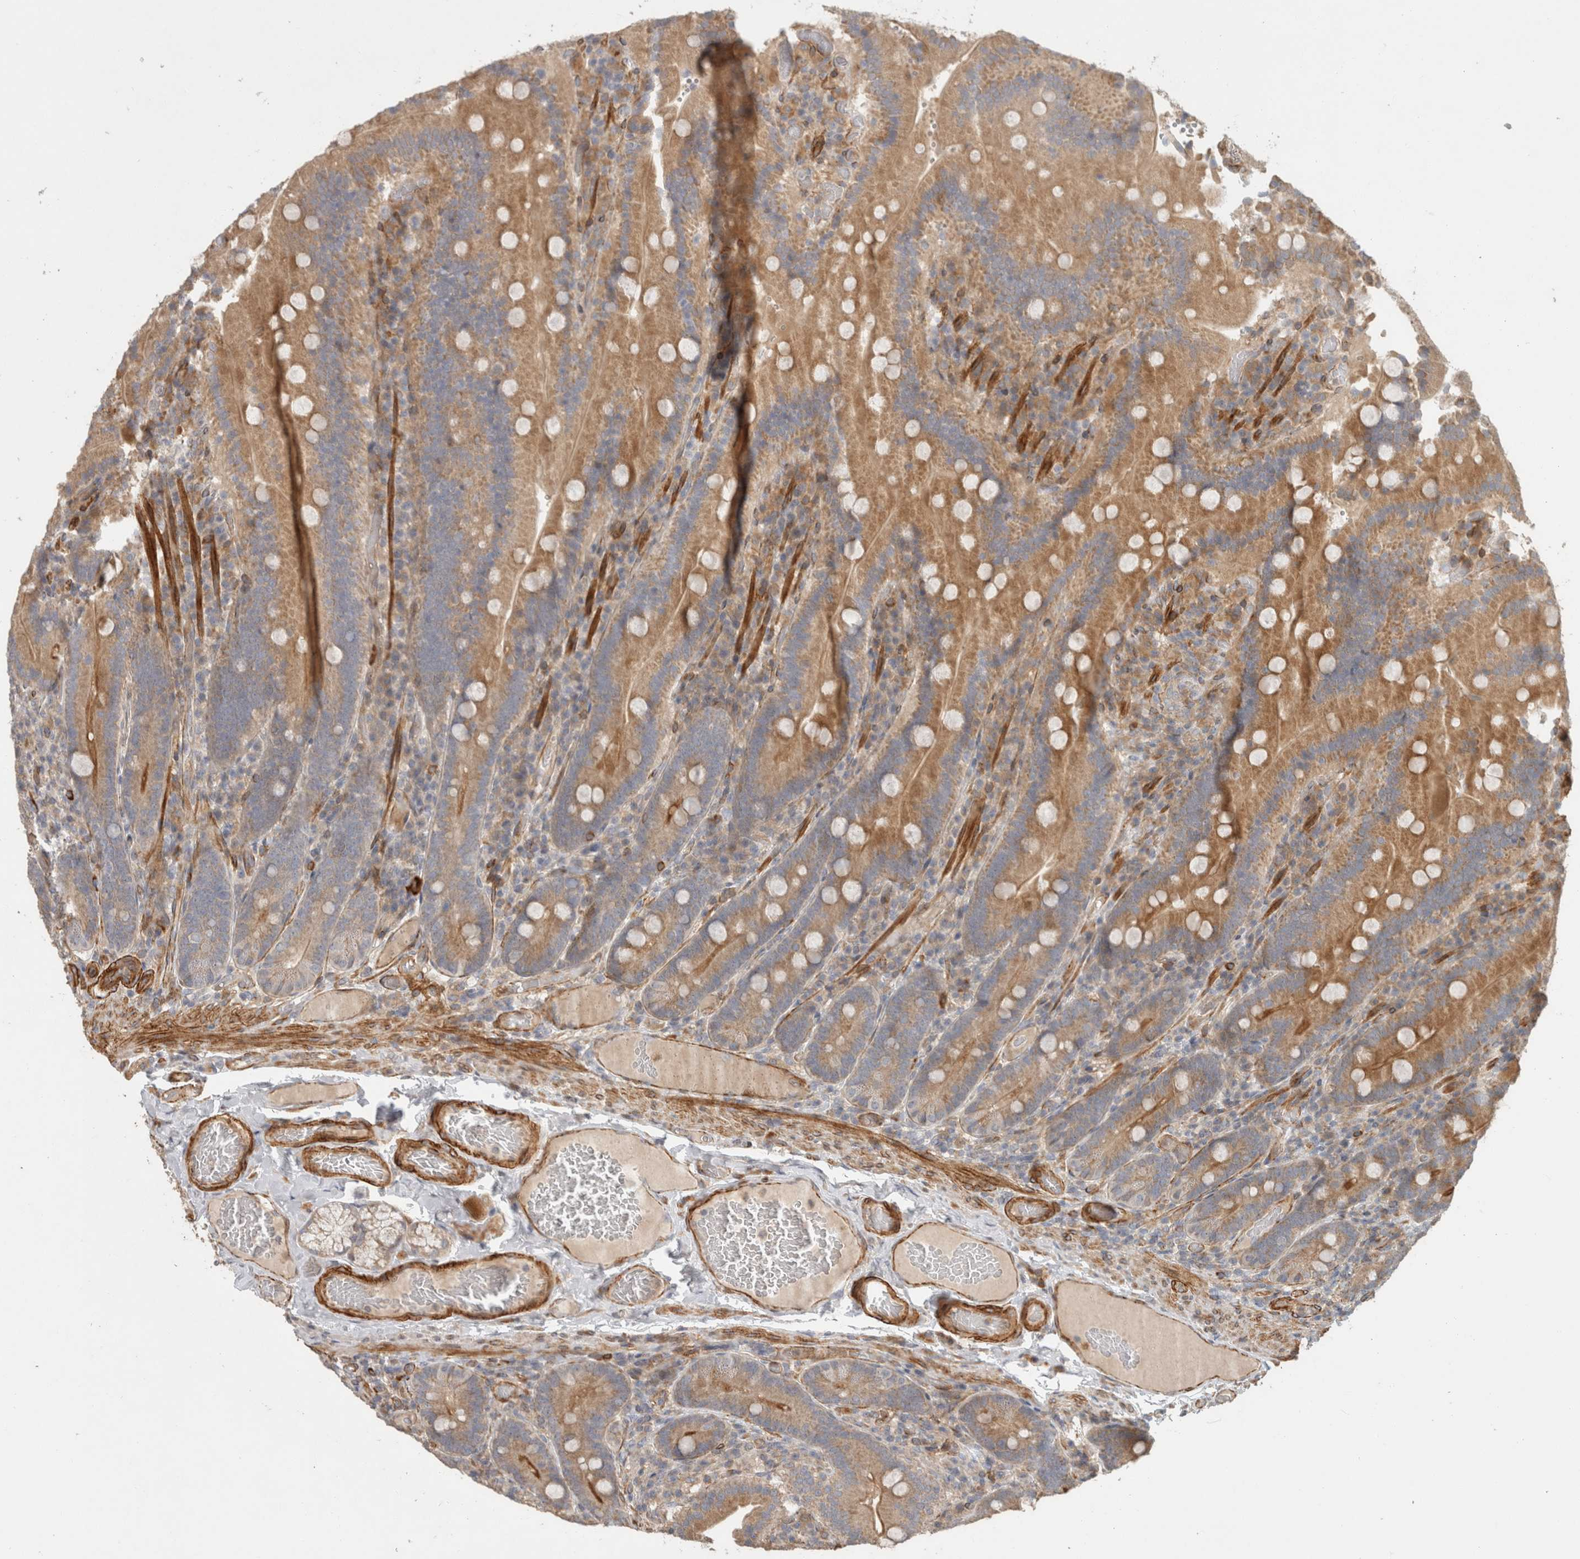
{"staining": {"intensity": "moderate", "quantity": ">75%", "location": "cytoplasmic/membranous"}, "tissue": "duodenum", "cell_type": "Glandular cells", "image_type": "normal", "snomed": [{"axis": "morphology", "description": "Normal tissue, NOS"}, {"axis": "topography", "description": "Duodenum"}], "caption": "This image exhibits immunohistochemistry (IHC) staining of normal human duodenum, with medium moderate cytoplasmic/membranous expression in approximately >75% of glandular cells.", "gene": "SIPA1L2", "patient": {"sex": "female", "age": 62}}